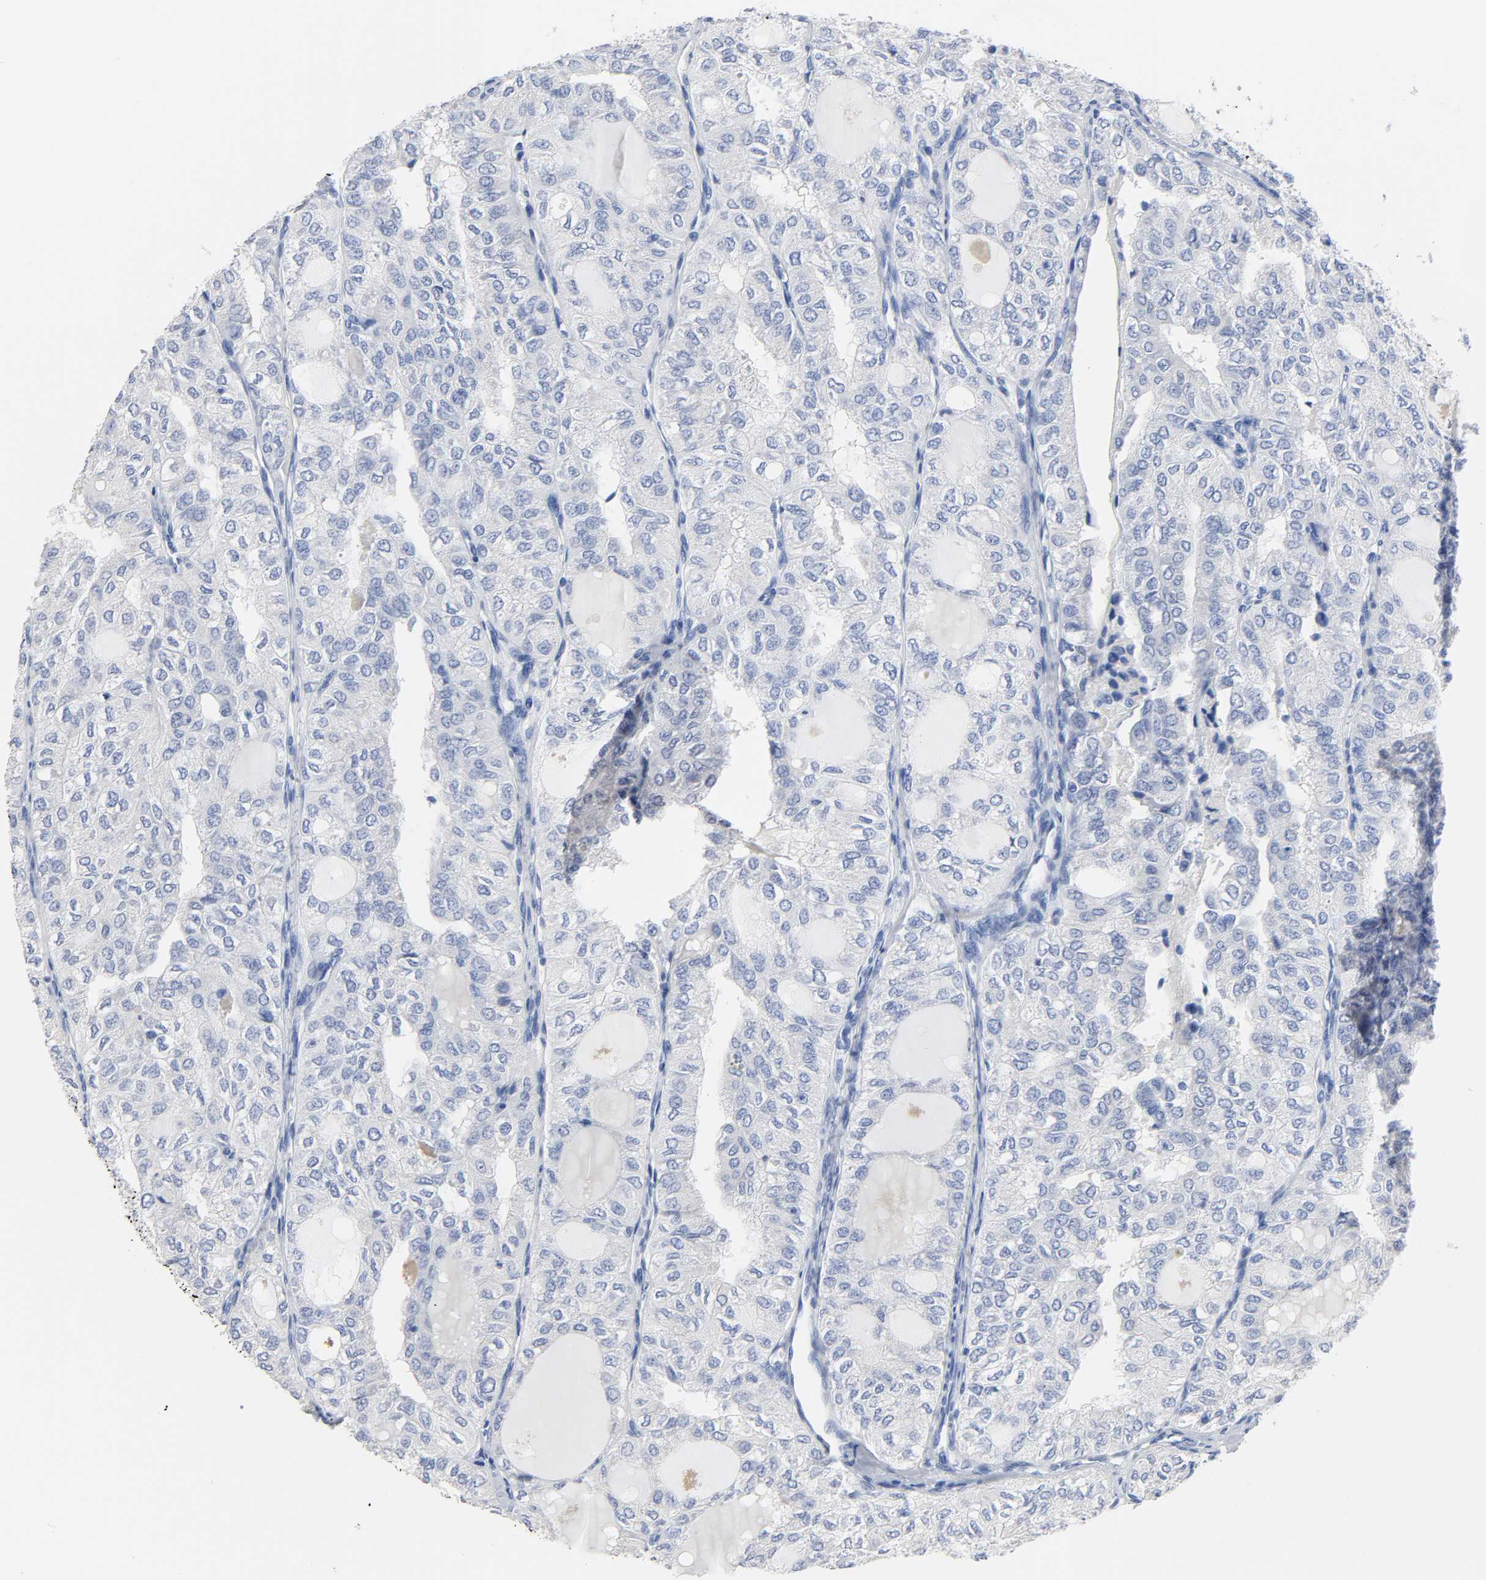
{"staining": {"intensity": "negative", "quantity": "none", "location": "none"}, "tissue": "thyroid cancer", "cell_type": "Tumor cells", "image_type": "cancer", "snomed": [{"axis": "morphology", "description": "Follicular adenoma carcinoma, NOS"}, {"axis": "topography", "description": "Thyroid gland"}], "caption": "Micrograph shows no protein positivity in tumor cells of thyroid cancer (follicular adenoma carcinoma) tissue. Brightfield microscopy of immunohistochemistry stained with DAB (3,3'-diaminobenzidine) (brown) and hematoxylin (blue), captured at high magnification.", "gene": "ACP3", "patient": {"sex": "male", "age": 75}}